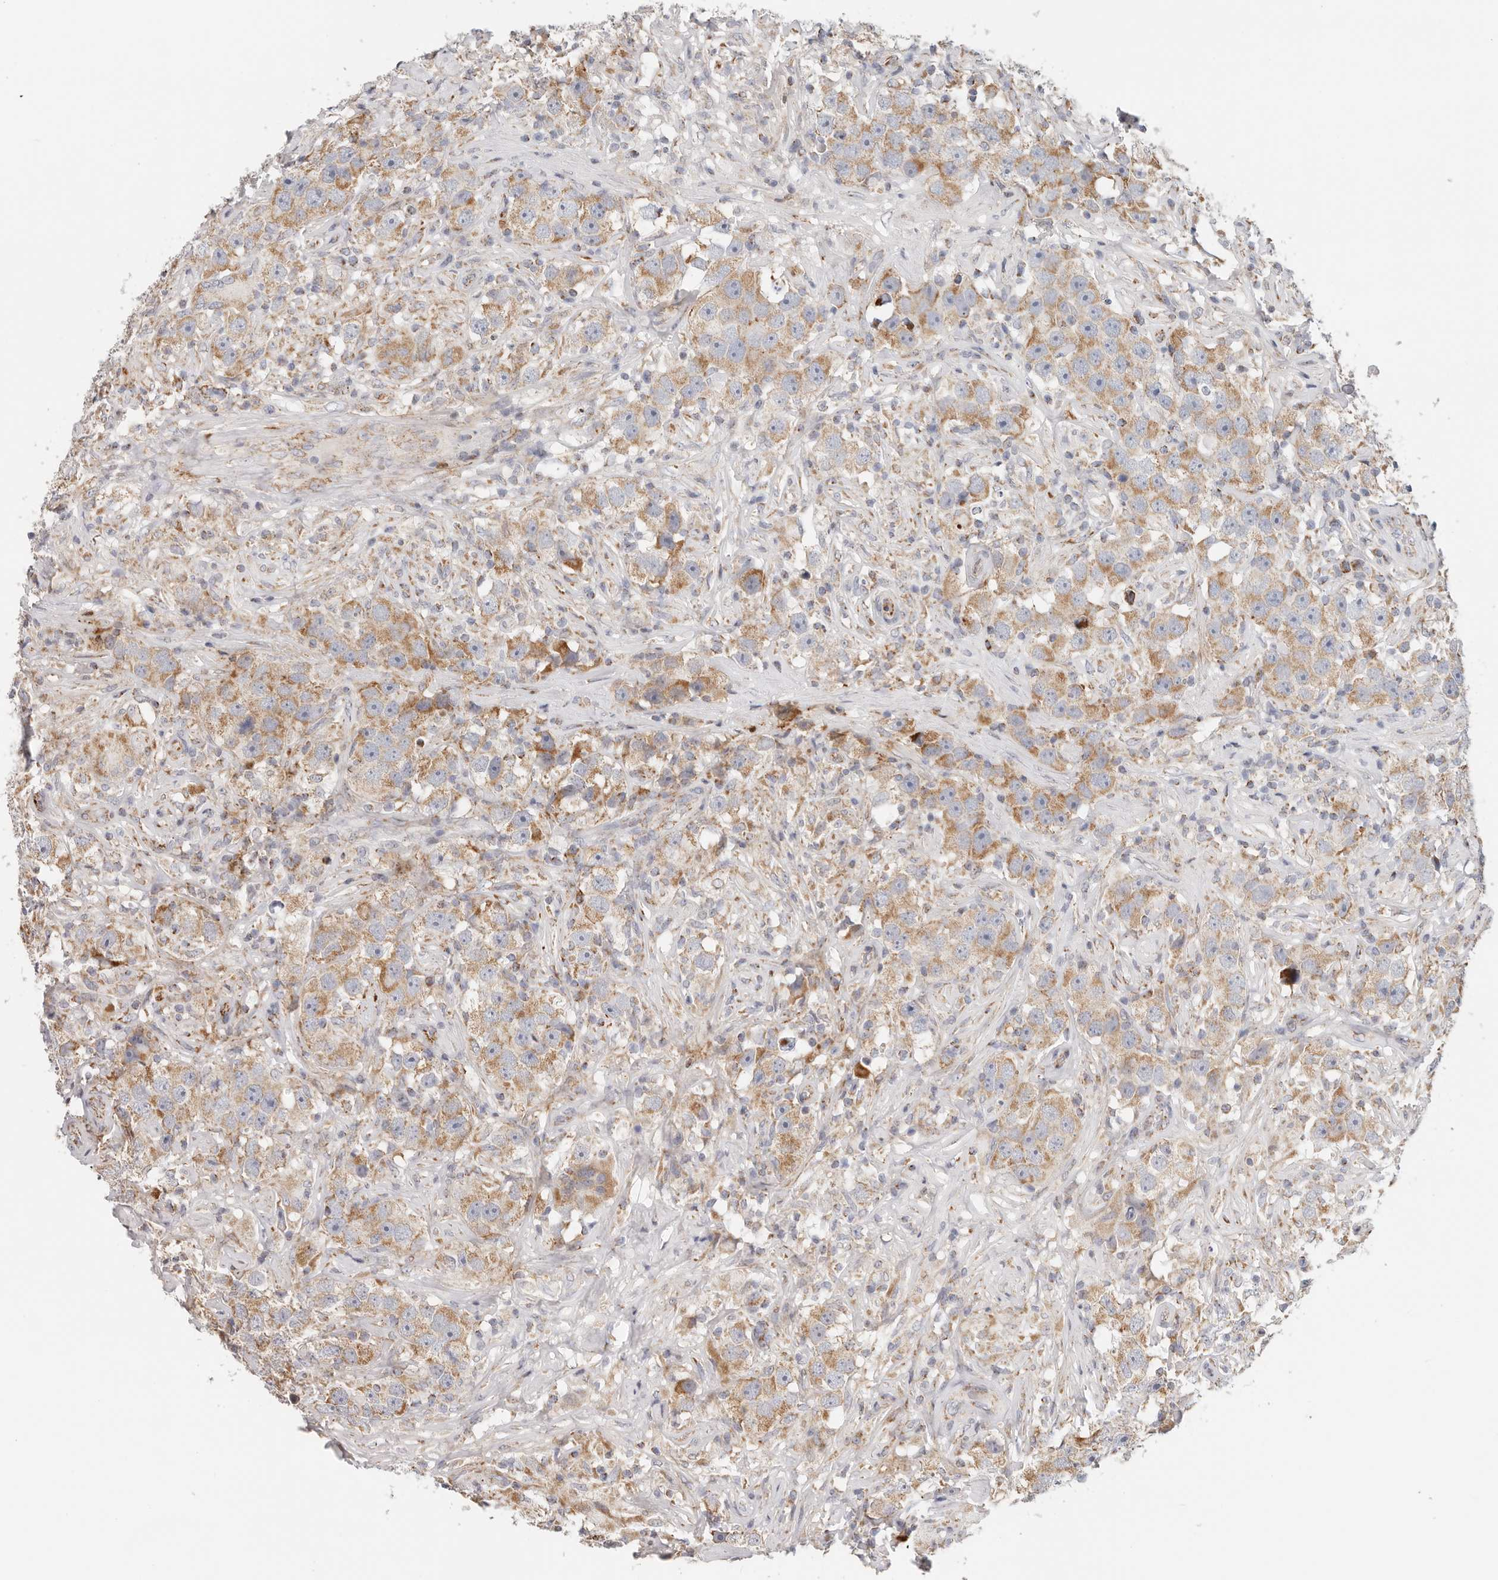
{"staining": {"intensity": "moderate", "quantity": ">75%", "location": "cytoplasmic/membranous"}, "tissue": "testis cancer", "cell_type": "Tumor cells", "image_type": "cancer", "snomed": [{"axis": "morphology", "description": "Seminoma, NOS"}, {"axis": "topography", "description": "Testis"}], "caption": "The photomicrograph shows staining of seminoma (testis), revealing moderate cytoplasmic/membranous protein positivity (brown color) within tumor cells.", "gene": "AFDN", "patient": {"sex": "male", "age": 49}}